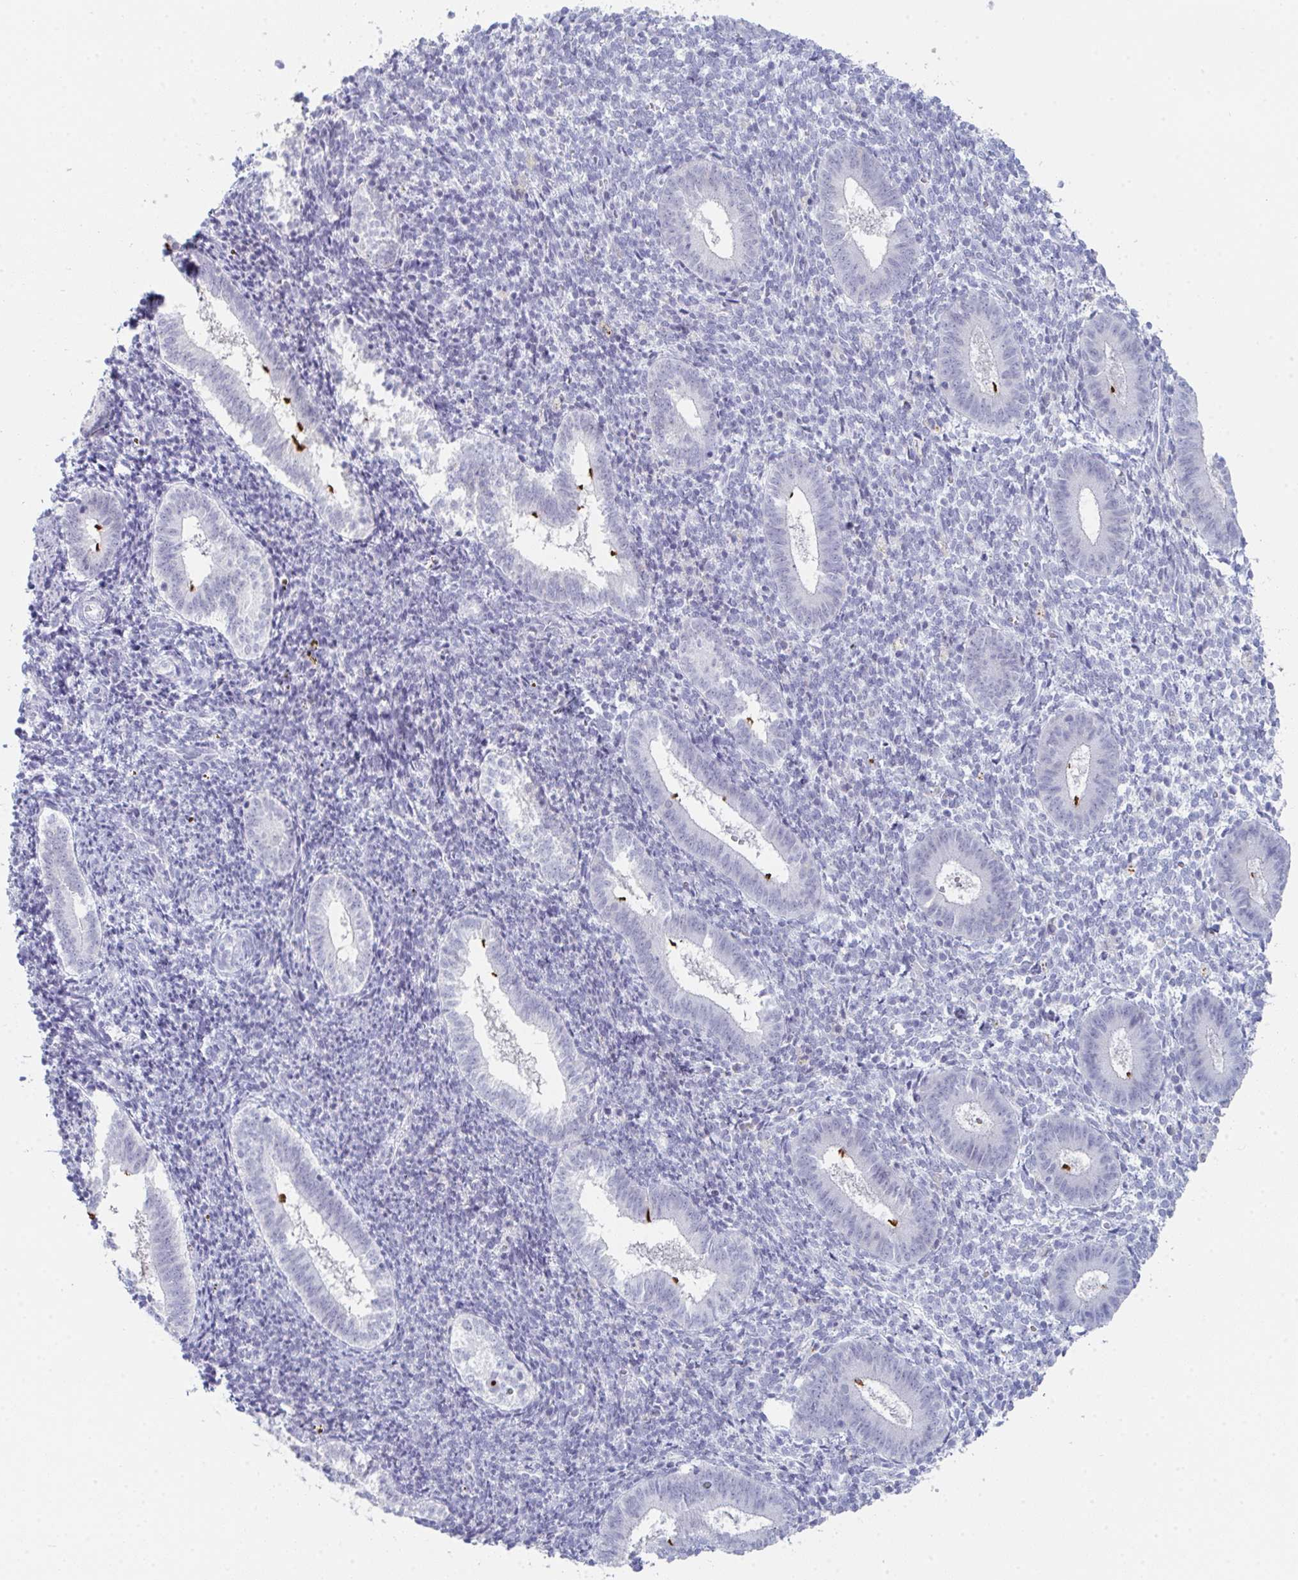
{"staining": {"intensity": "negative", "quantity": "none", "location": "none"}, "tissue": "endometrium", "cell_type": "Cells in endometrial stroma", "image_type": "normal", "snomed": [{"axis": "morphology", "description": "Normal tissue, NOS"}, {"axis": "topography", "description": "Endometrium"}], "caption": "This is an IHC image of unremarkable human endometrium. There is no expression in cells in endometrial stroma.", "gene": "RUBCN", "patient": {"sex": "female", "age": 25}}